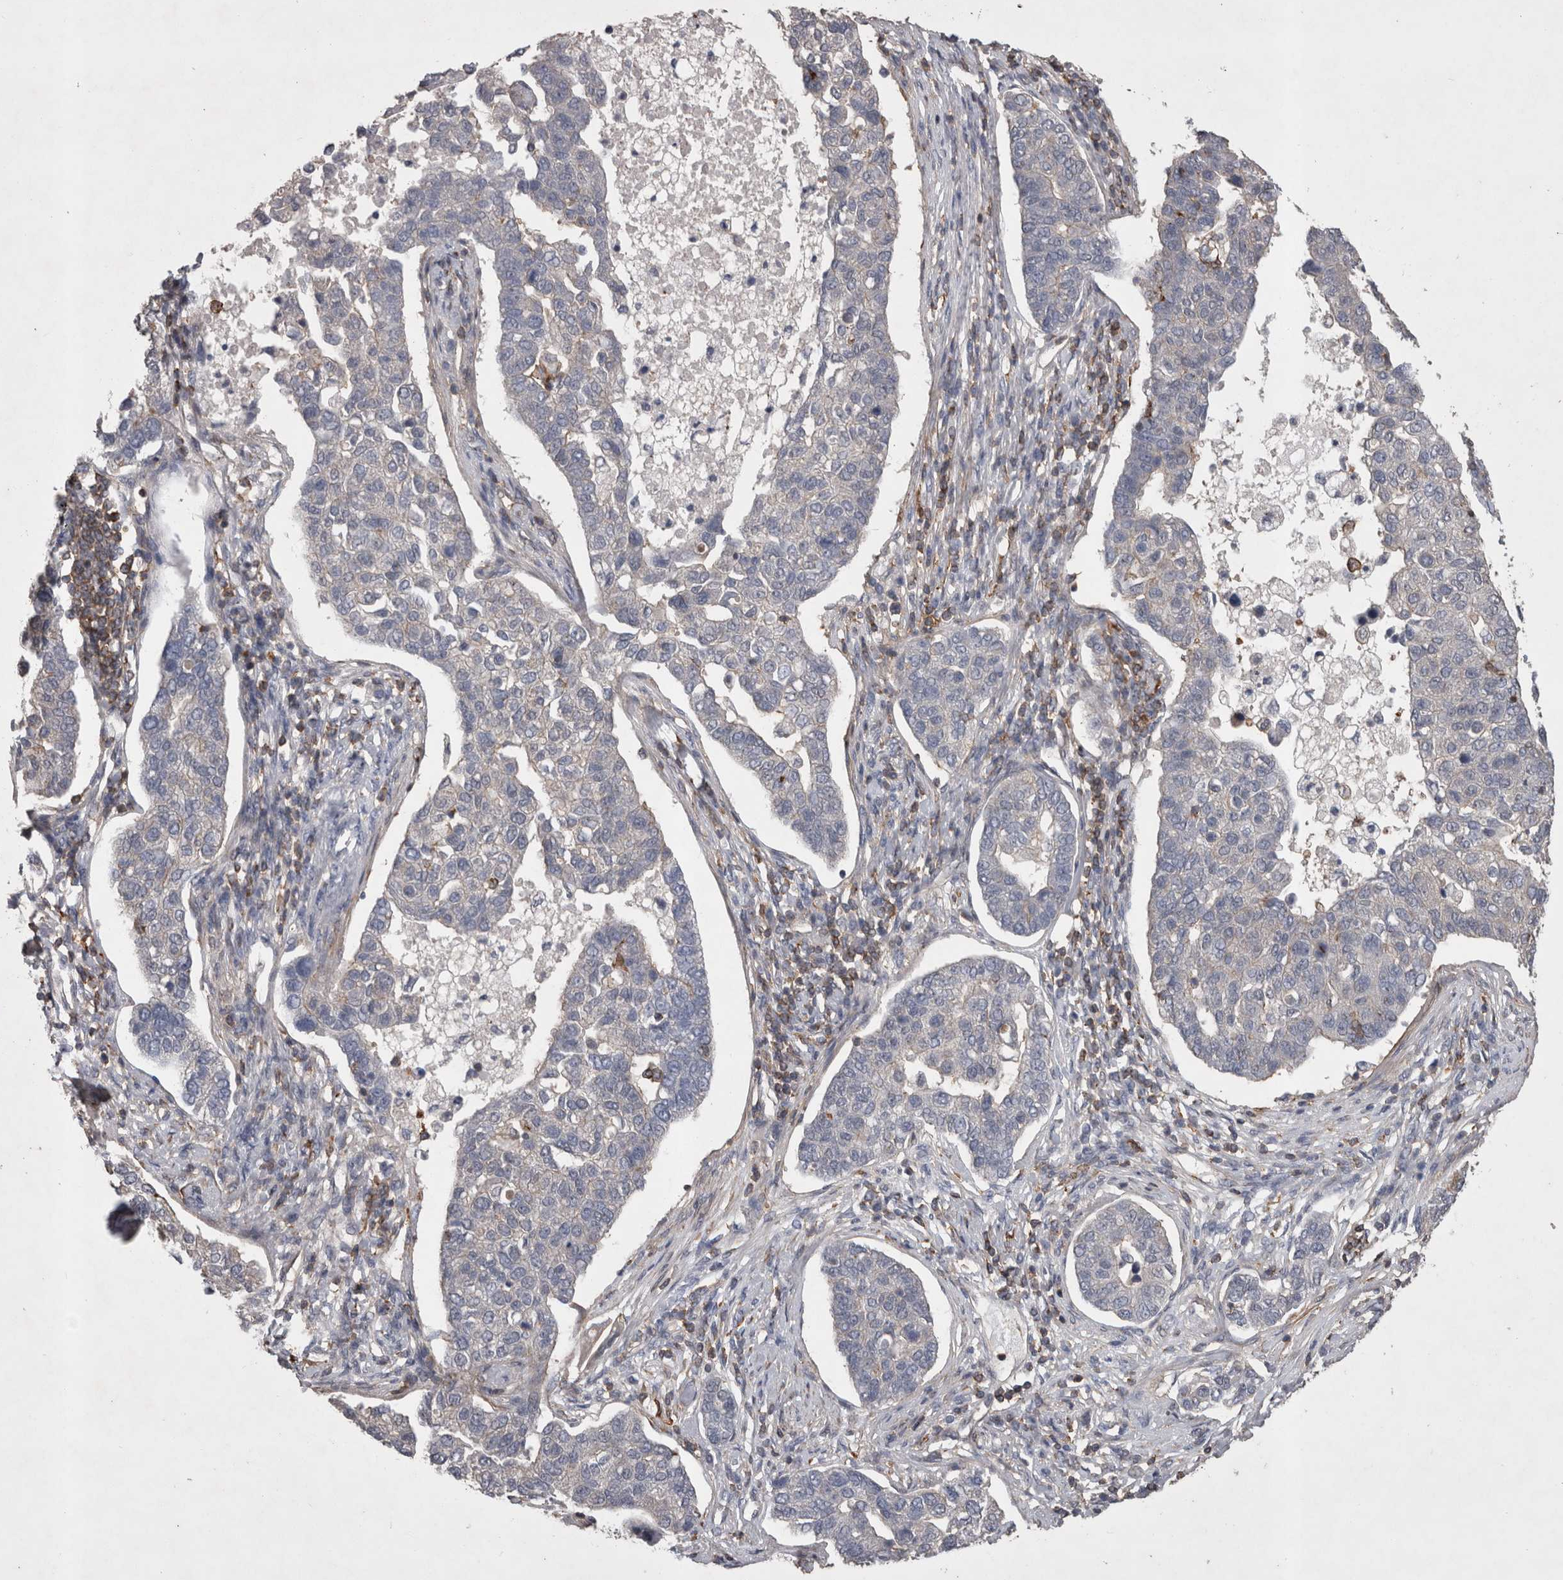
{"staining": {"intensity": "negative", "quantity": "none", "location": "none"}, "tissue": "pancreatic cancer", "cell_type": "Tumor cells", "image_type": "cancer", "snomed": [{"axis": "morphology", "description": "Adenocarcinoma, NOS"}, {"axis": "topography", "description": "Pancreas"}], "caption": "A high-resolution photomicrograph shows immunohistochemistry staining of pancreatic cancer (adenocarcinoma), which shows no significant positivity in tumor cells.", "gene": "SPATA48", "patient": {"sex": "female", "age": 61}}